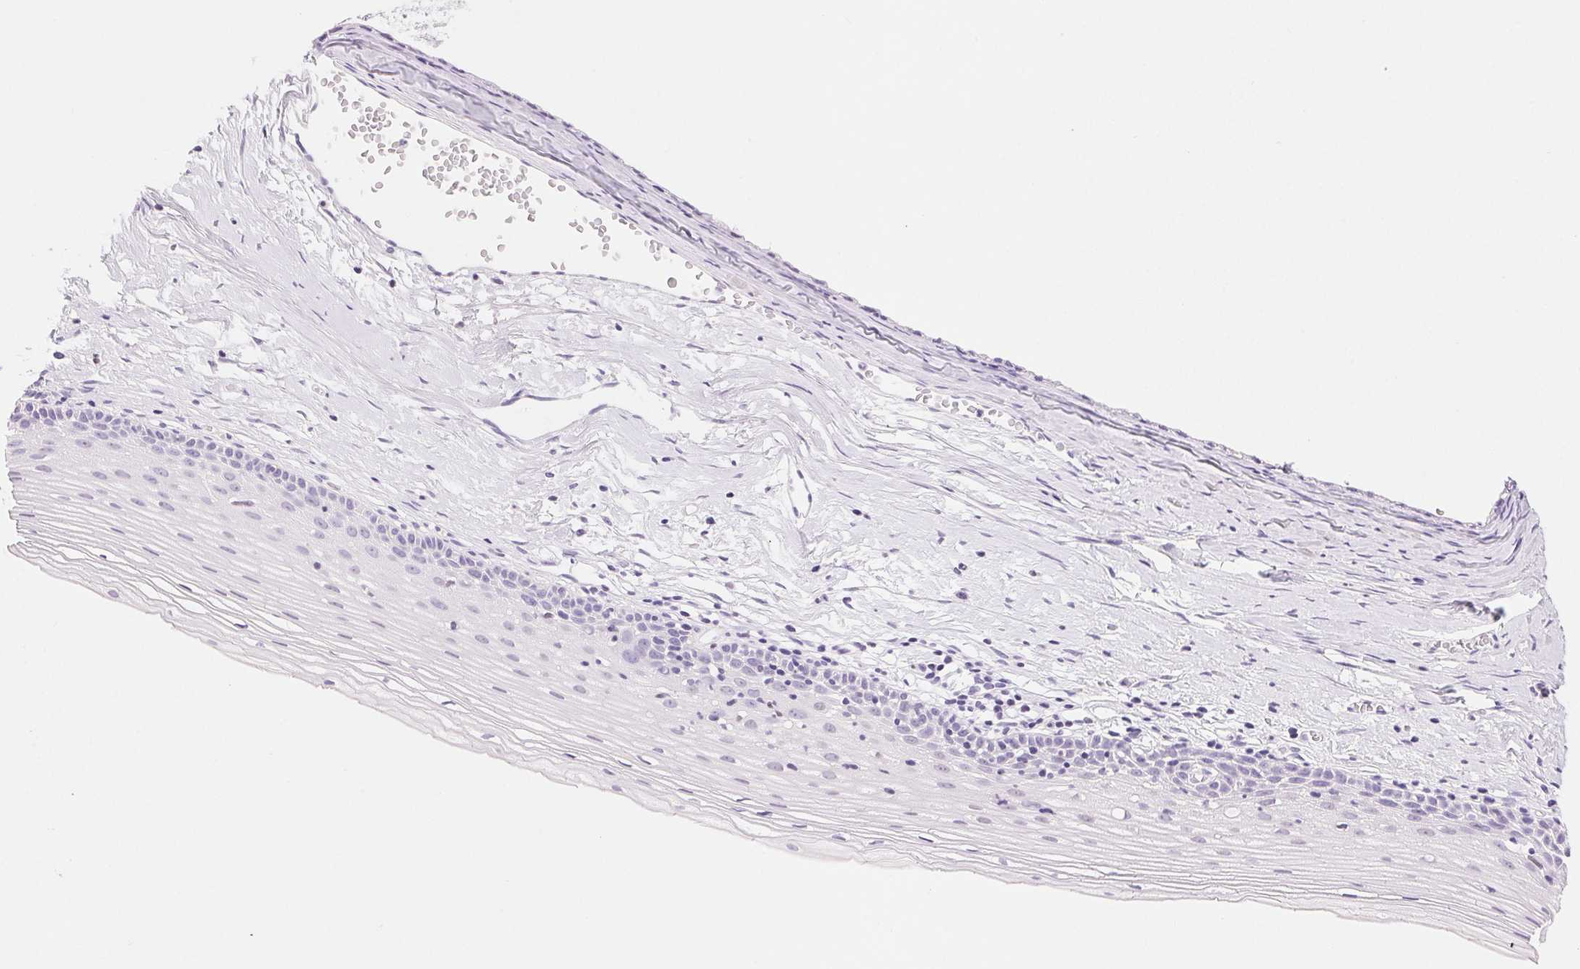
{"staining": {"intensity": "negative", "quantity": "none", "location": "none"}, "tissue": "cervix", "cell_type": "Glandular cells", "image_type": "normal", "snomed": [{"axis": "morphology", "description": "Normal tissue, NOS"}, {"axis": "topography", "description": "Cervix"}], "caption": "IHC photomicrograph of benign cervix stained for a protein (brown), which shows no positivity in glandular cells. (Stains: DAB IHC with hematoxylin counter stain, Microscopy: brightfield microscopy at high magnification).", "gene": "ASGR2", "patient": {"sex": "female", "age": 40}}